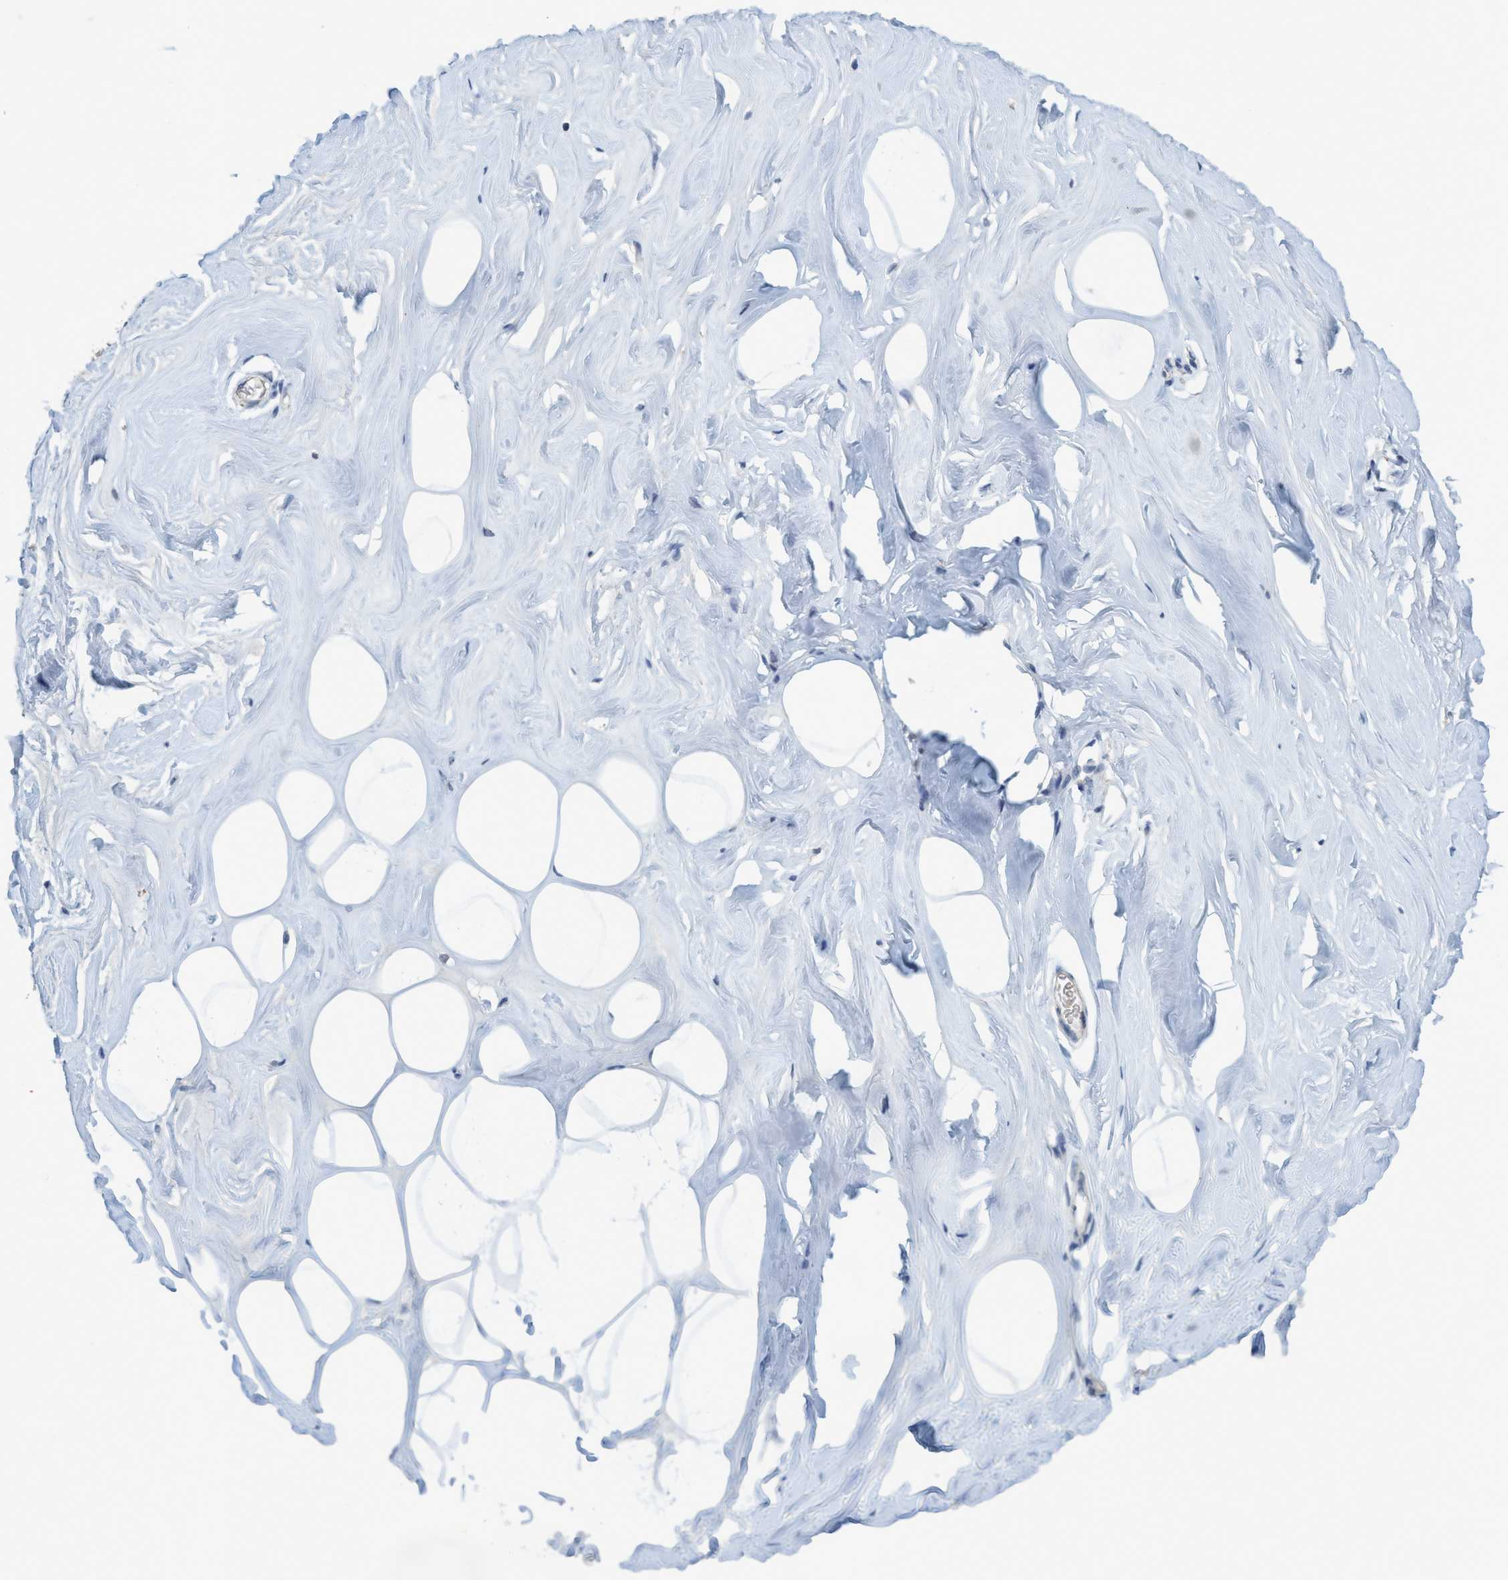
{"staining": {"intensity": "negative", "quantity": "none", "location": "none"}, "tissue": "adipose tissue", "cell_type": "Adipocytes", "image_type": "normal", "snomed": [{"axis": "morphology", "description": "Normal tissue, NOS"}, {"axis": "morphology", "description": "Fibrosis, NOS"}, {"axis": "topography", "description": "Breast"}, {"axis": "topography", "description": "Adipose tissue"}], "caption": "A histopathology image of adipose tissue stained for a protein shows no brown staining in adipocytes. Nuclei are stained in blue.", "gene": "RNF208", "patient": {"sex": "female", "age": 39}}